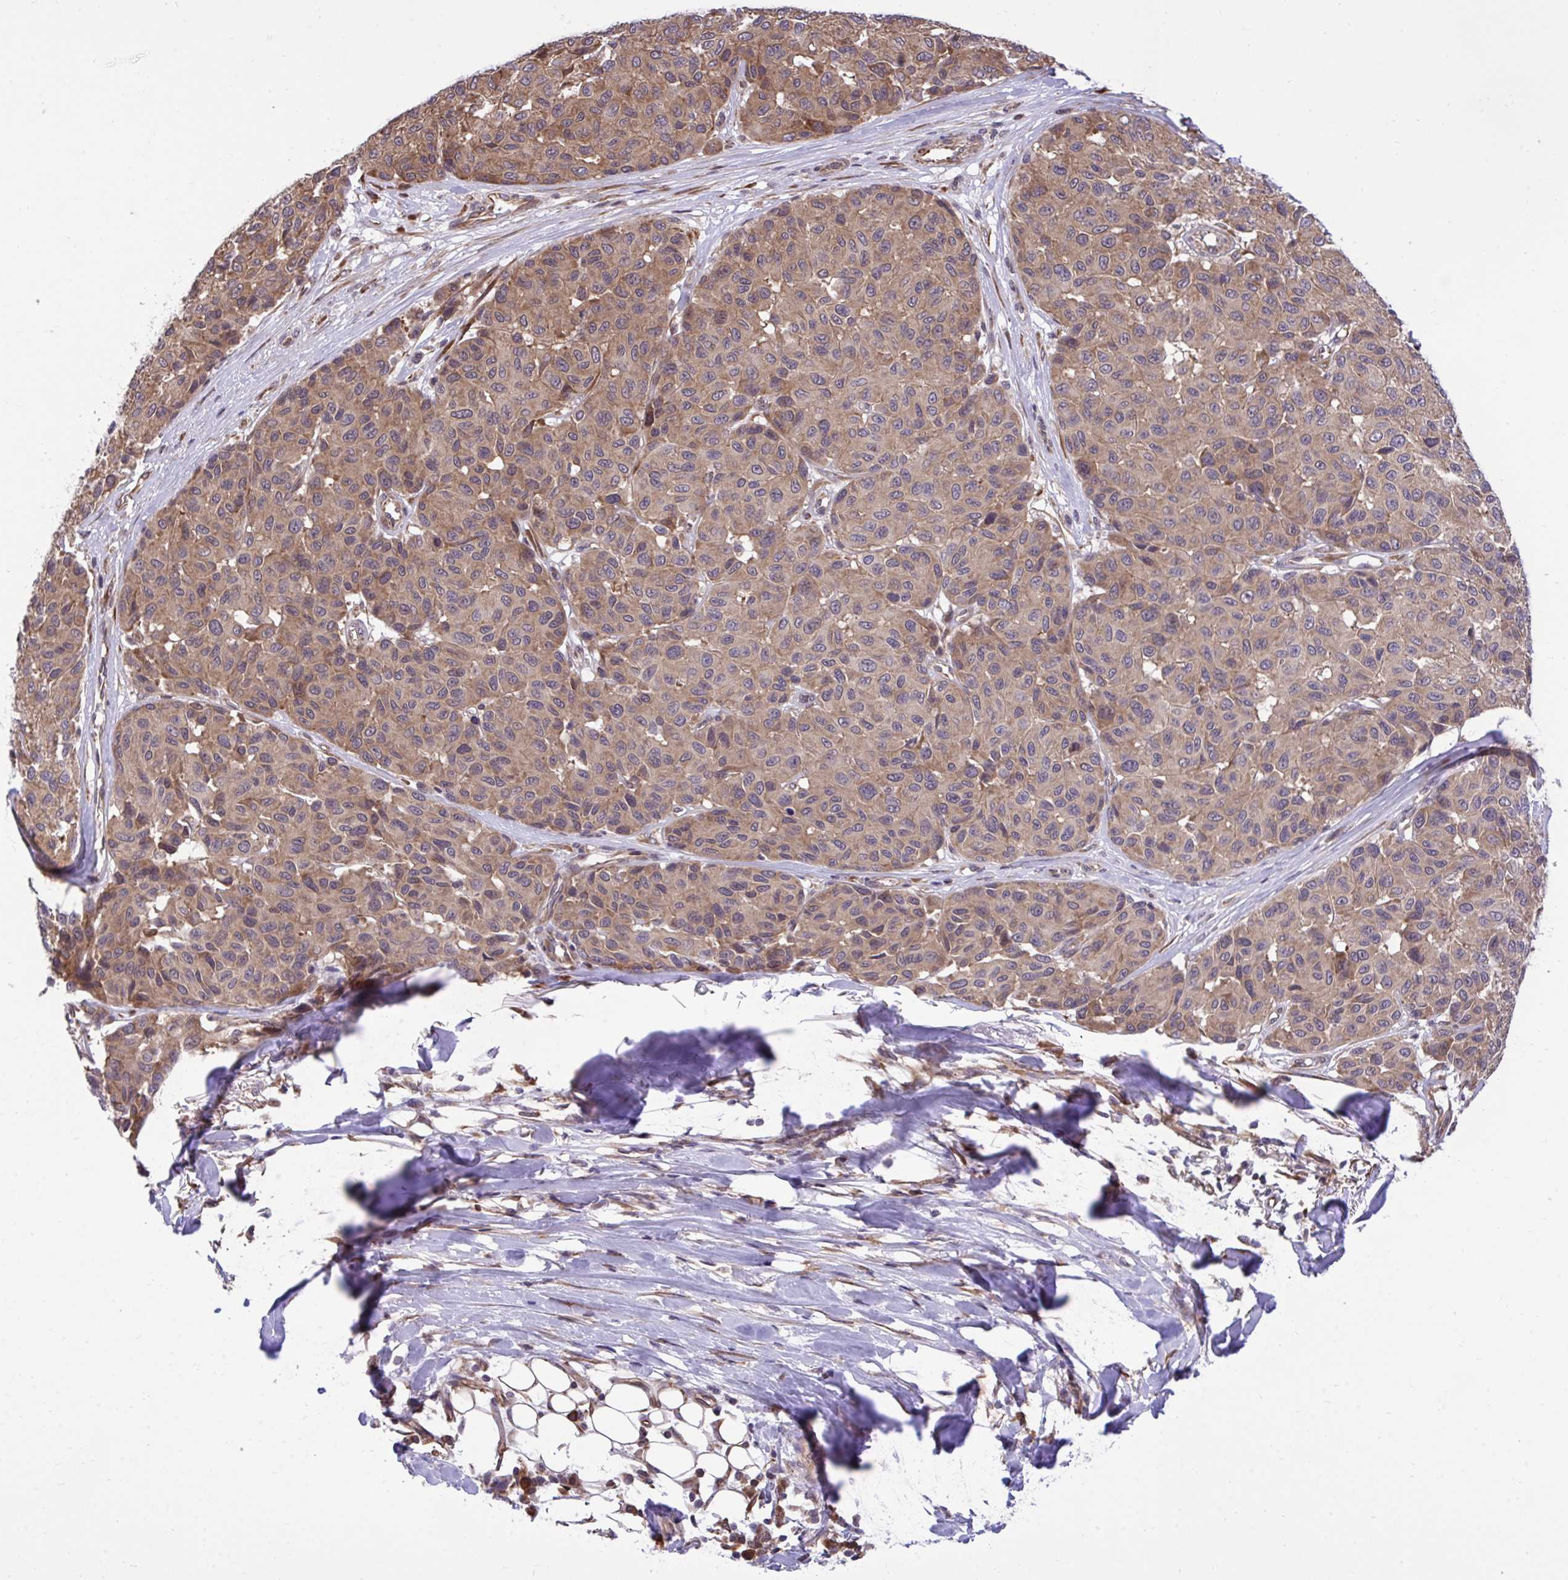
{"staining": {"intensity": "moderate", "quantity": ">75%", "location": "cytoplasmic/membranous"}, "tissue": "melanoma", "cell_type": "Tumor cells", "image_type": "cancer", "snomed": [{"axis": "morphology", "description": "Malignant melanoma, NOS"}, {"axis": "topography", "description": "Skin"}], "caption": "Malignant melanoma was stained to show a protein in brown. There is medium levels of moderate cytoplasmic/membranous positivity in about >75% of tumor cells. Using DAB (brown) and hematoxylin (blue) stains, captured at high magnification using brightfield microscopy.", "gene": "RPS15", "patient": {"sex": "female", "age": 66}}